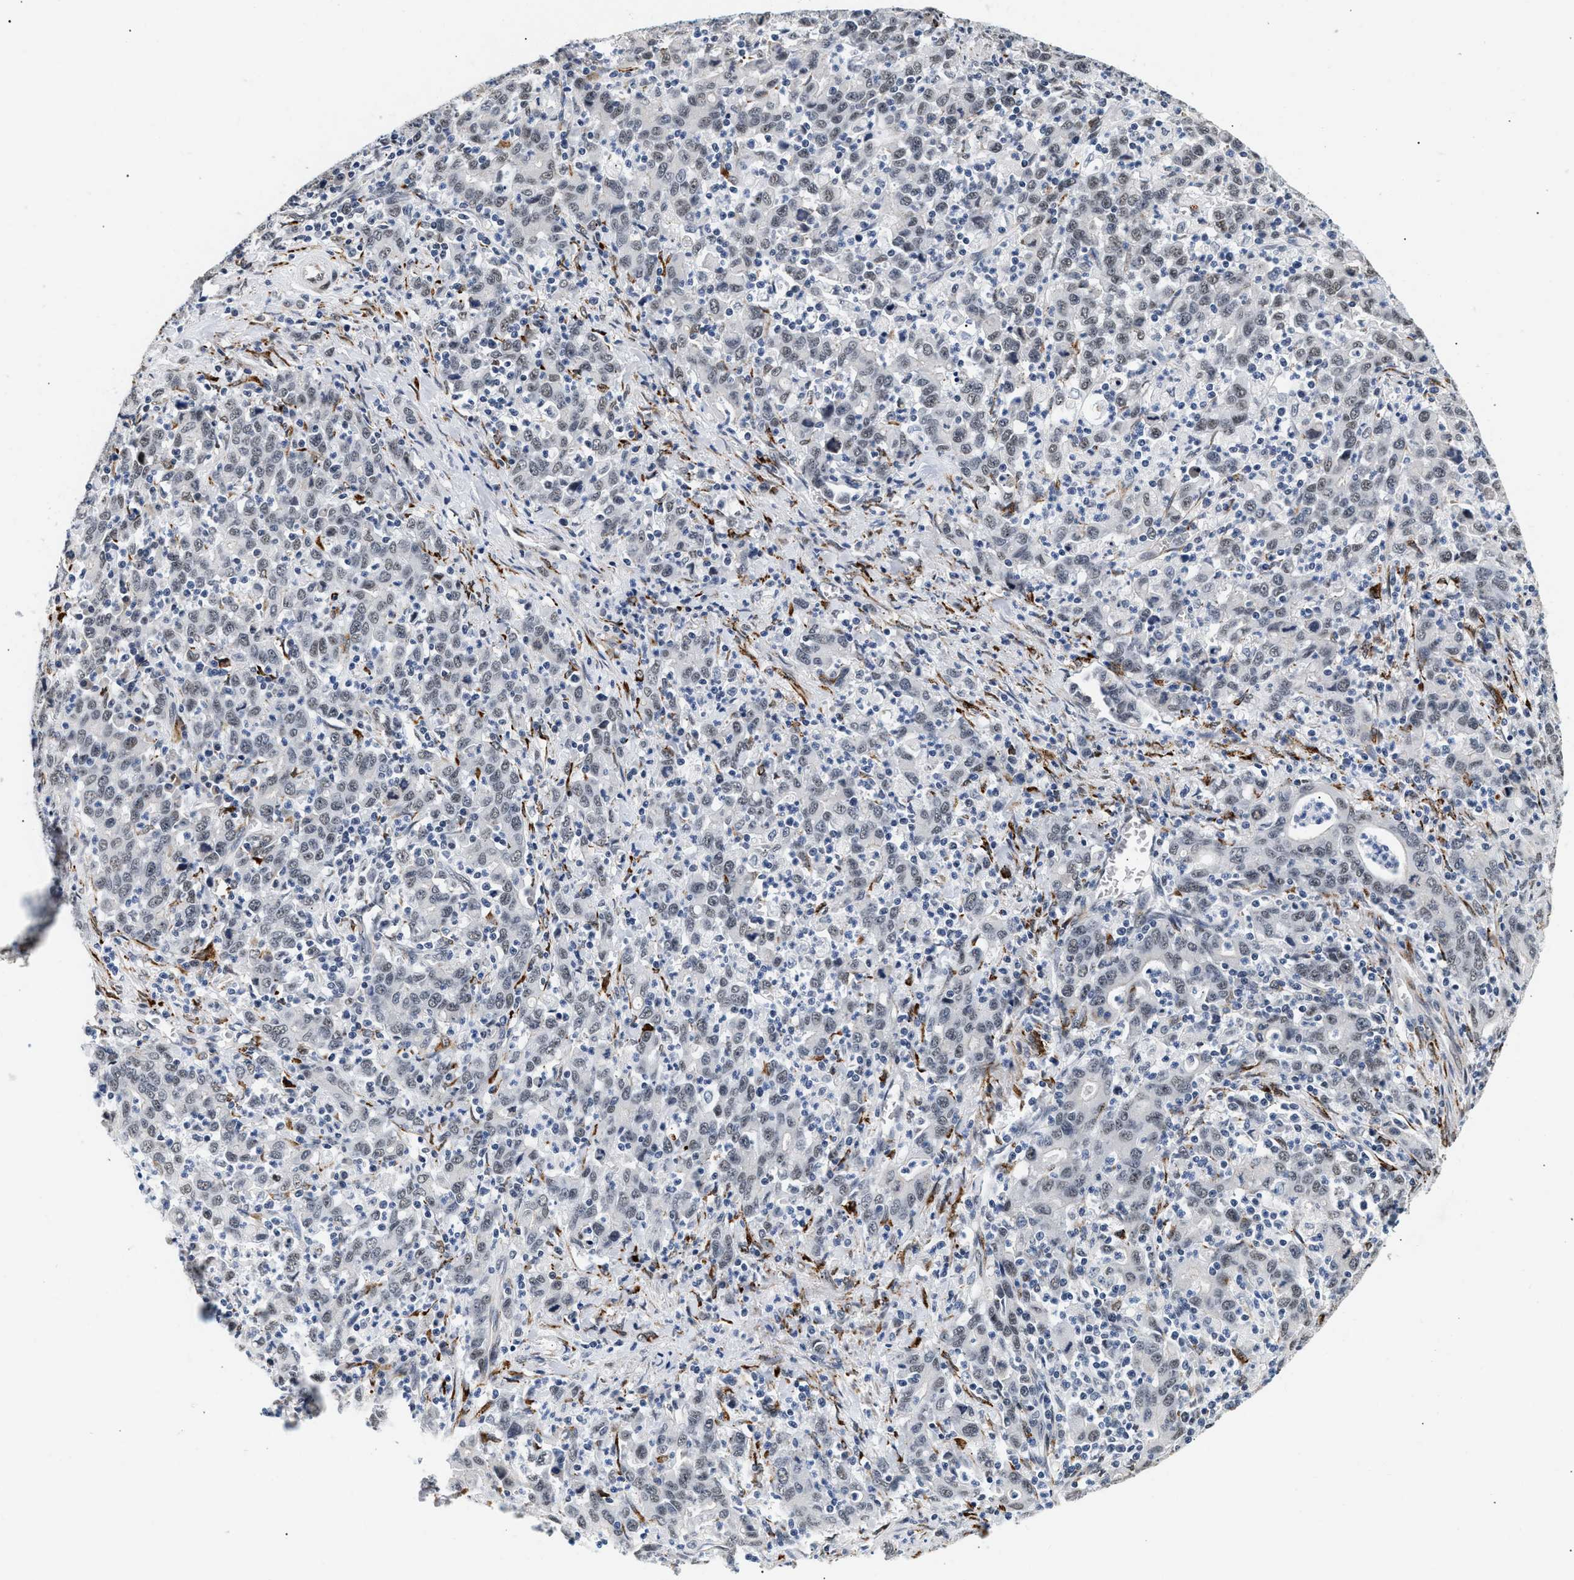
{"staining": {"intensity": "weak", "quantity": "<25%", "location": "nuclear"}, "tissue": "stomach cancer", "cell_type": "Tumor cells", "image_type": "cancer", "snomed": [{"axis": "morphology", "description": "Adenocarcinoma, NOS"}, {"axis": "topography", "description": "Stomach, upper"}], "caption": "Histopathology image shows no protein positivity in tumor cells of adenocarcinoma (stomach) tissue.", "gene": "THOC1", "patient": {"sex": "male", "age": 69}}